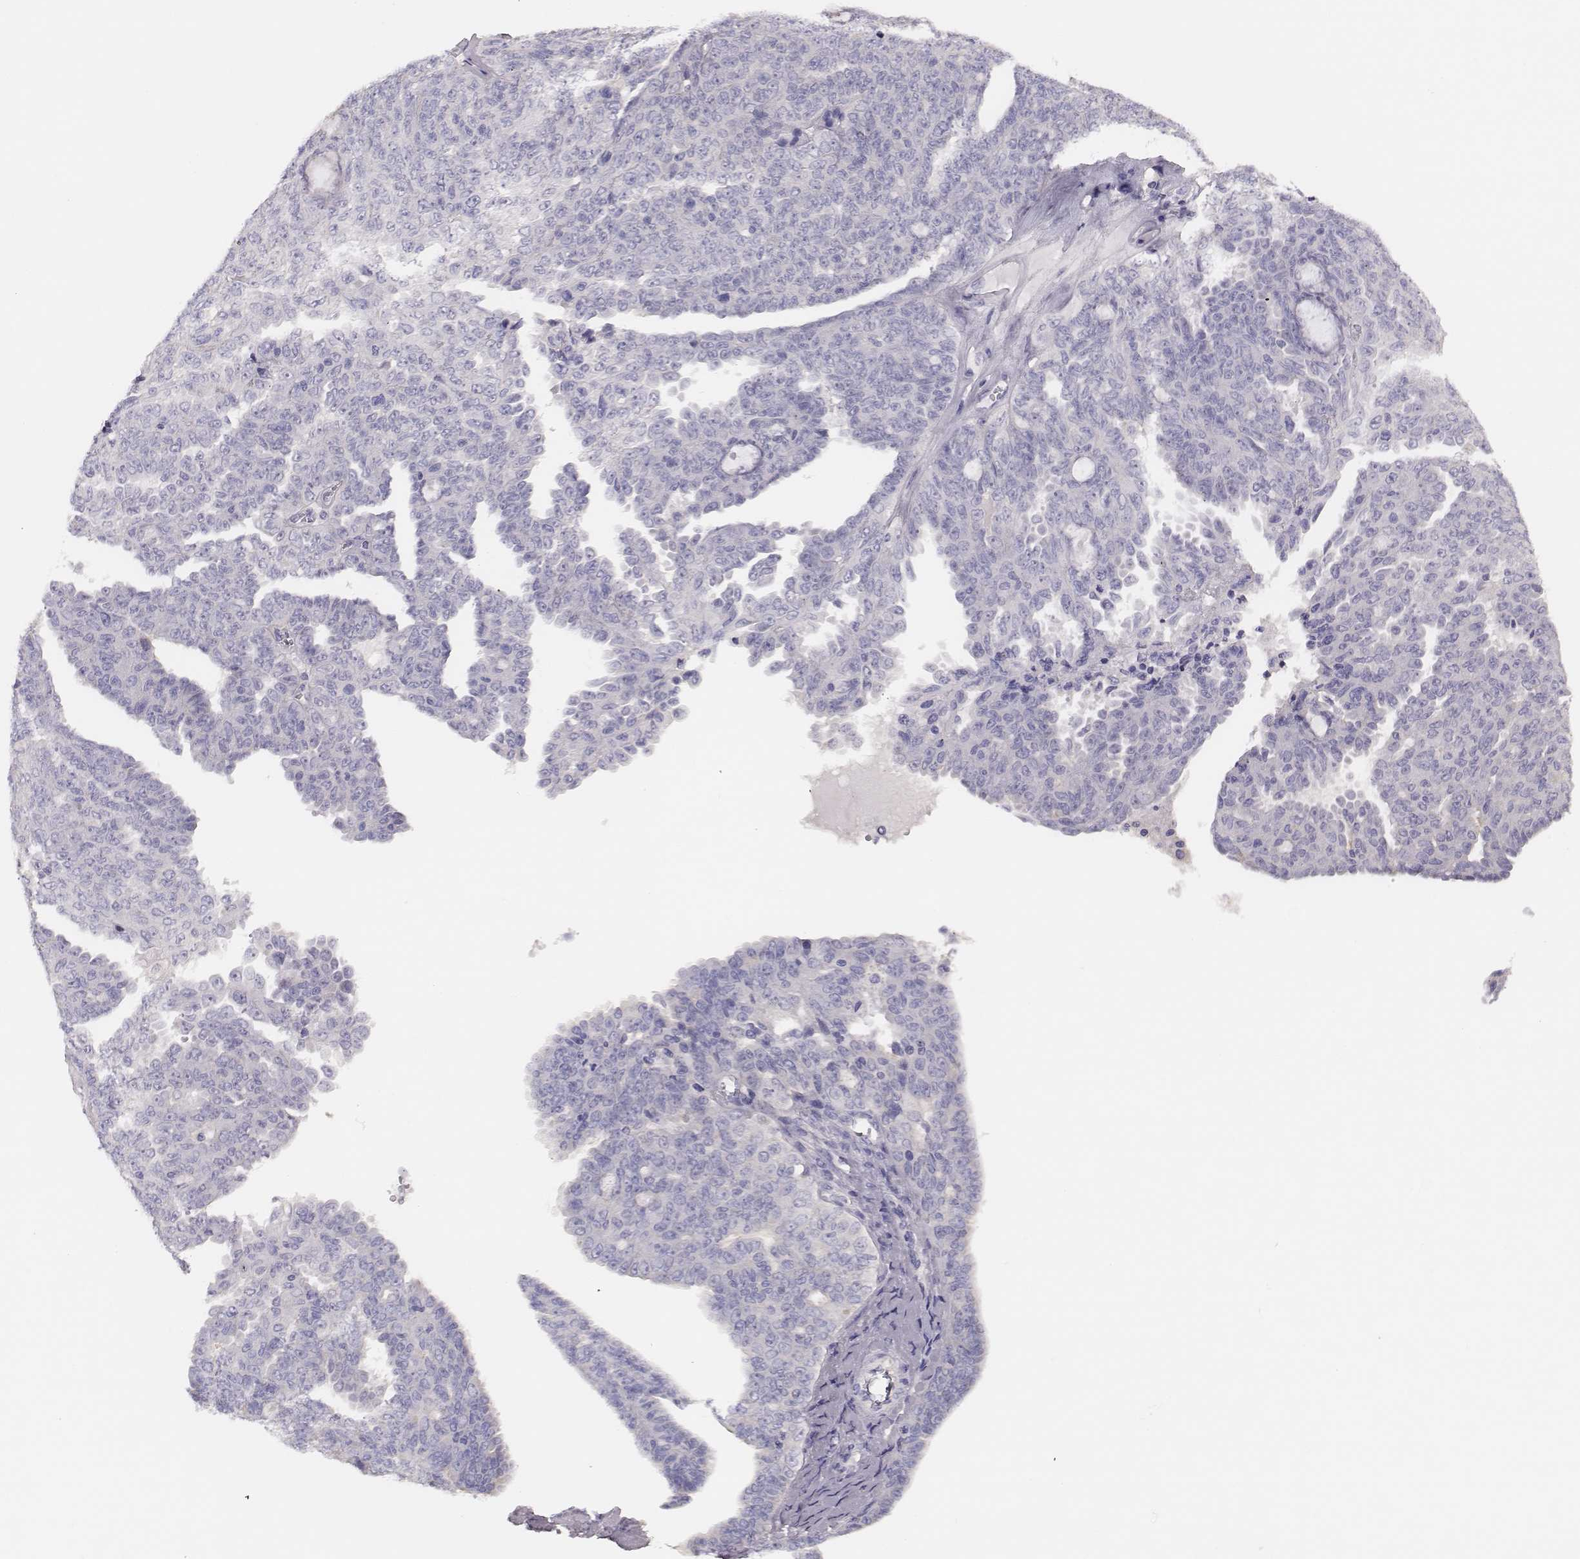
{"staining": {"intensity": "negative", "quantity": "none", "location": "none"}, "tissue": "ovarian cancer", "cell_type": "Tumor cells", "image_type": "cancer", "snomed": [{"axis": "morphology", "description": "Cystadenocarcinoma, serous, NOS"}, {"axis": "topography", "description": "Ovary"}], "caption": "Tumor cells are negative for protein expression in human ovarian serous cystadenocarcinoma. Nuclei are stained in blue.", "gene": "P2RY10", "patient": {"sex": "female", "age": 71}}